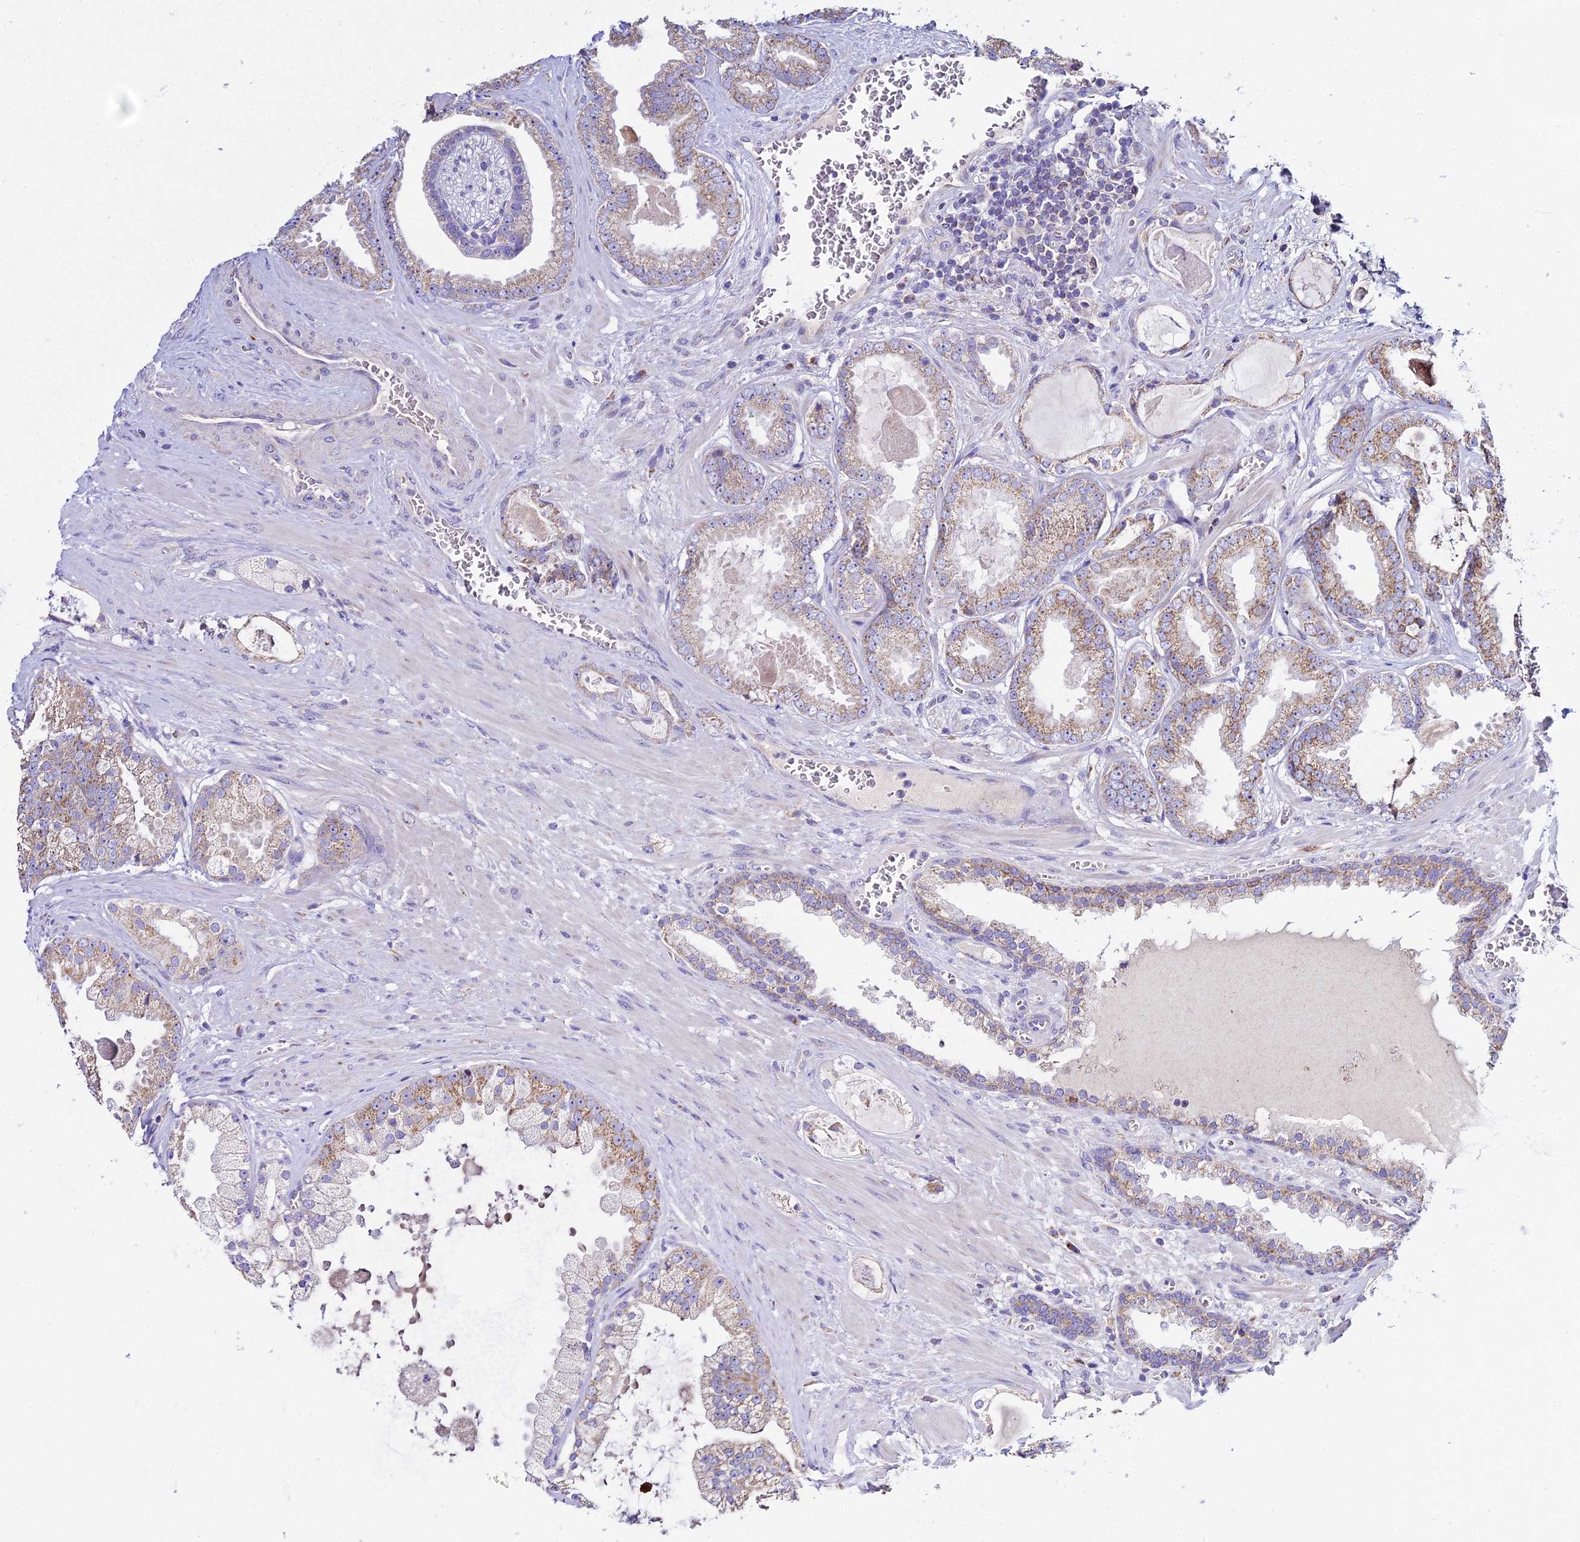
{"staining": {"intensity": "weak", "quantity": "<25%", "location": "cytoplasmic/membranous"}, "tissue": "prostate cancer", "cell_type": "Tumor cells", "image_type": "cancer", "snomed": [{"axis": "morphology", "description": "Adenocarcinoma, Low grade"}, {"axis": "topography", "description": "Prostate"}], "caption": "Immunohistochemical staining of prostate low-grade adenocarcinoma reveals no significant staining in tumor cells. Nuclei are stained in blue.", "gene": "TYW5", "patient": {"sex": "male", "age": 57}}